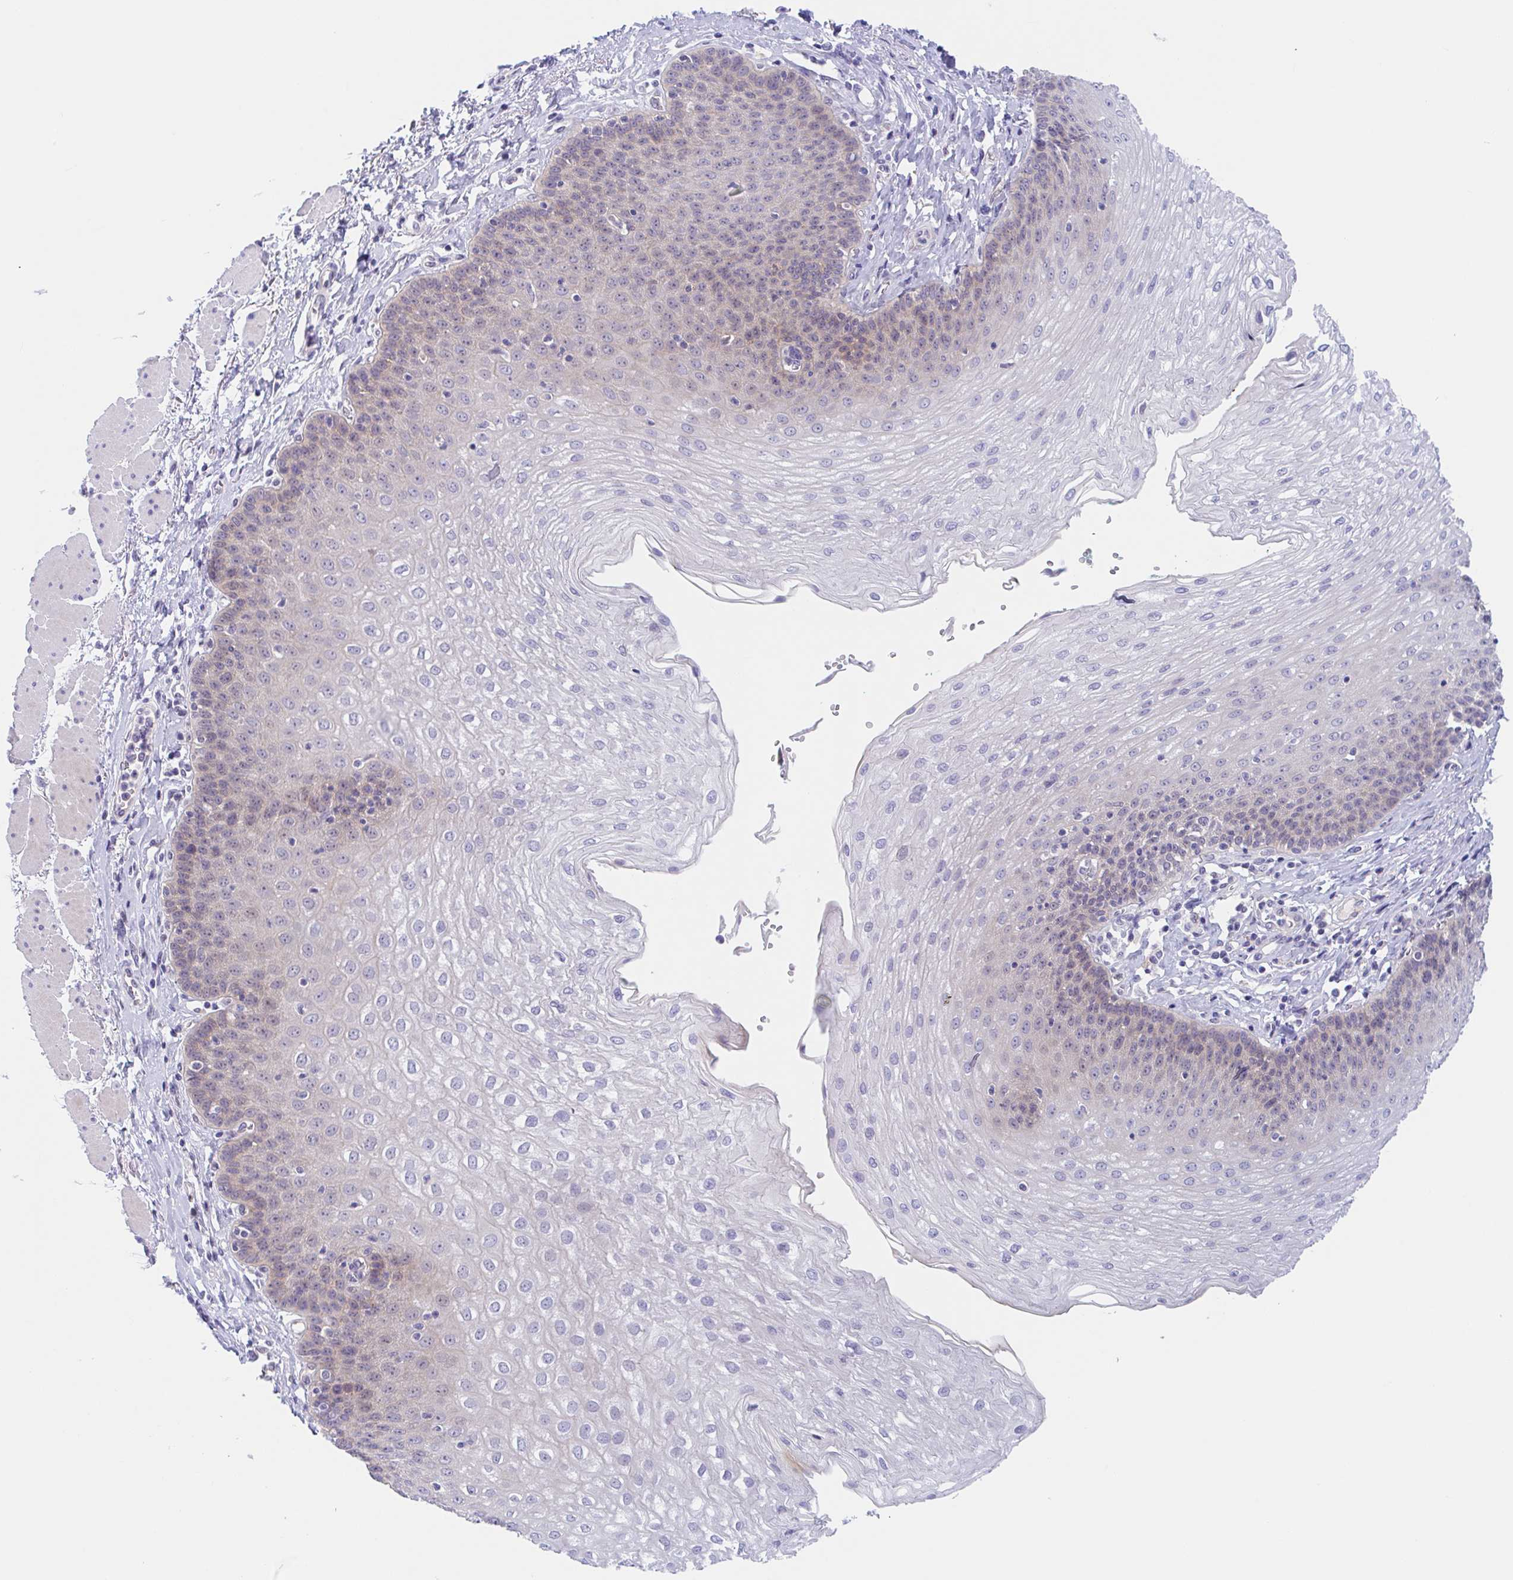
{"staining": {"intensity": "weak", "quantity": "<25%", "location": "cytoplasmic/membranous"}, "tissue": "esophagus", "cell_type": "Squamous epithelial cells", "image_type": "normal", "snomed": [{"axis": "morphology", "description": "Normal tissue, NOS"}, {"axis": "topography", "description": "Esophagus"}], "caption": "Squamous epithelial cells are negative for brown protein staining in benign esophagus. (DAB (3,3'-diaminobenzidine) immunohistochemistry visualized using brightfield microscopy, high magnification).", "gene": "TMEM86A", "patient": {"sex": "female", "age": 81}}